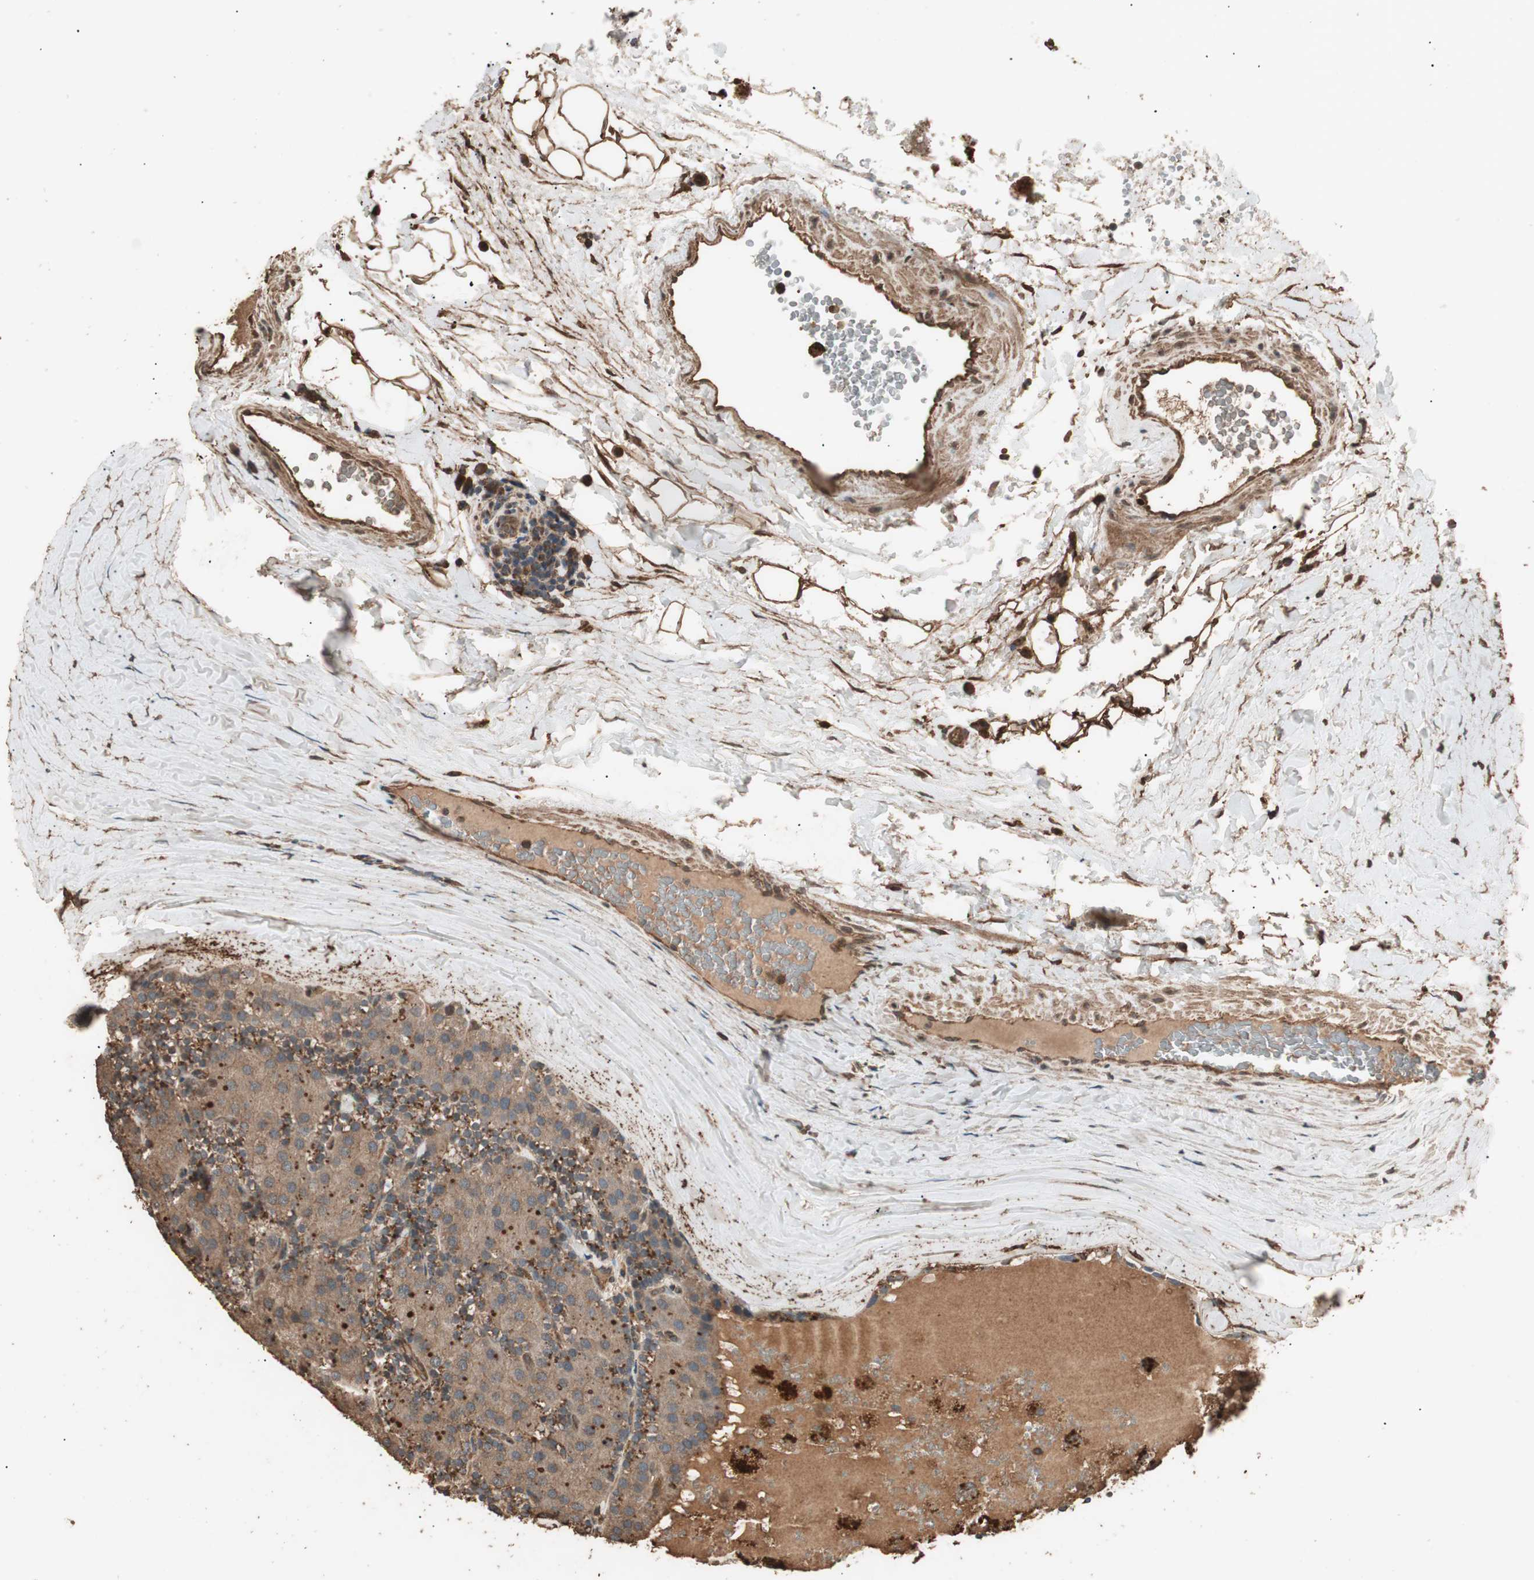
{"staining": {"intensity": "moderate", "quantity": ">75%", "location": "cytoplasmic/membranous"}, "tissue": "parathyroid gland", "cell_type": "Glandular cells", "image_type": "normal", "snomed": [{"axis": "morphology", "description": "Normal tissue, NOS"}, {"axis": "morphology", "description": "Adenoma, NOS"}, {"axis": "topography", "description": "Parathyroid gland"}], "caption": "A medium amount of moderate cytoplasmic/membranous positivity is appreciated in approximately >75% of glandular cells in unremarkable parathyroid gland. The protein of interest is stained brown, and the nuclei are stained in blue (DAB IHC with brightfield microscopy, high magnification).", "gene": "CCN4", "patient": {"sex": "female", "age": 86}}